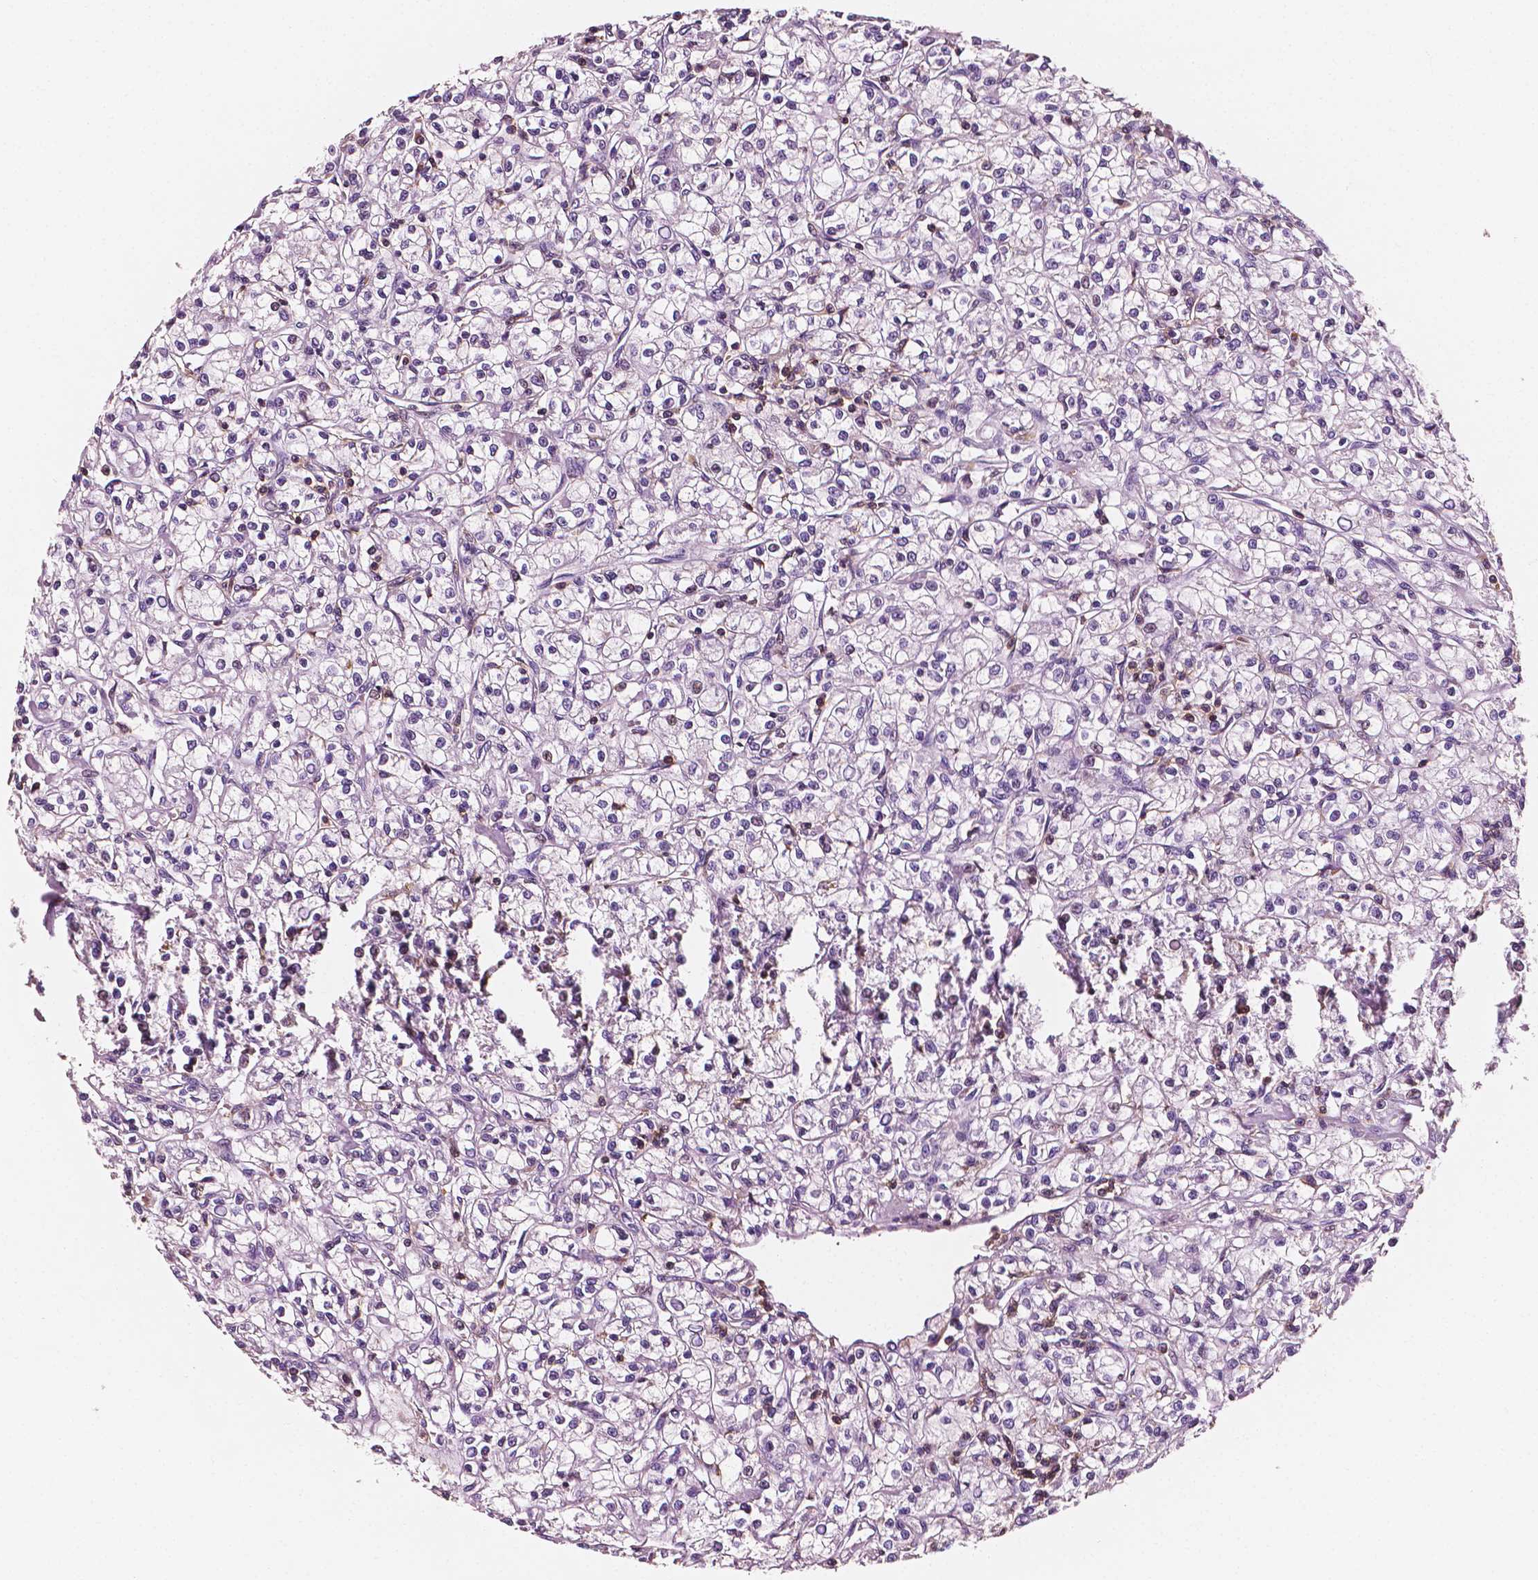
{"staining": {"intensity": "negative", "quantity": "none", "location": "none"}, "tissue": "renal cancer", "cell_type": "Tumor cells", "image_type": "cancer", "snomed": [{"axis": "morphology", "description": "Adenocarcinoma, NOS"}, {"axis": "topography", "description": "Kidney"}], "caption": "There is no significant expression in tumor cells of renal cancer. (Brightfield microscopy of DAB immunohistochemistry (IHC) at high magnification).", "gene": "PTPRC", "patient": {"sex": "female", "age": 59}}